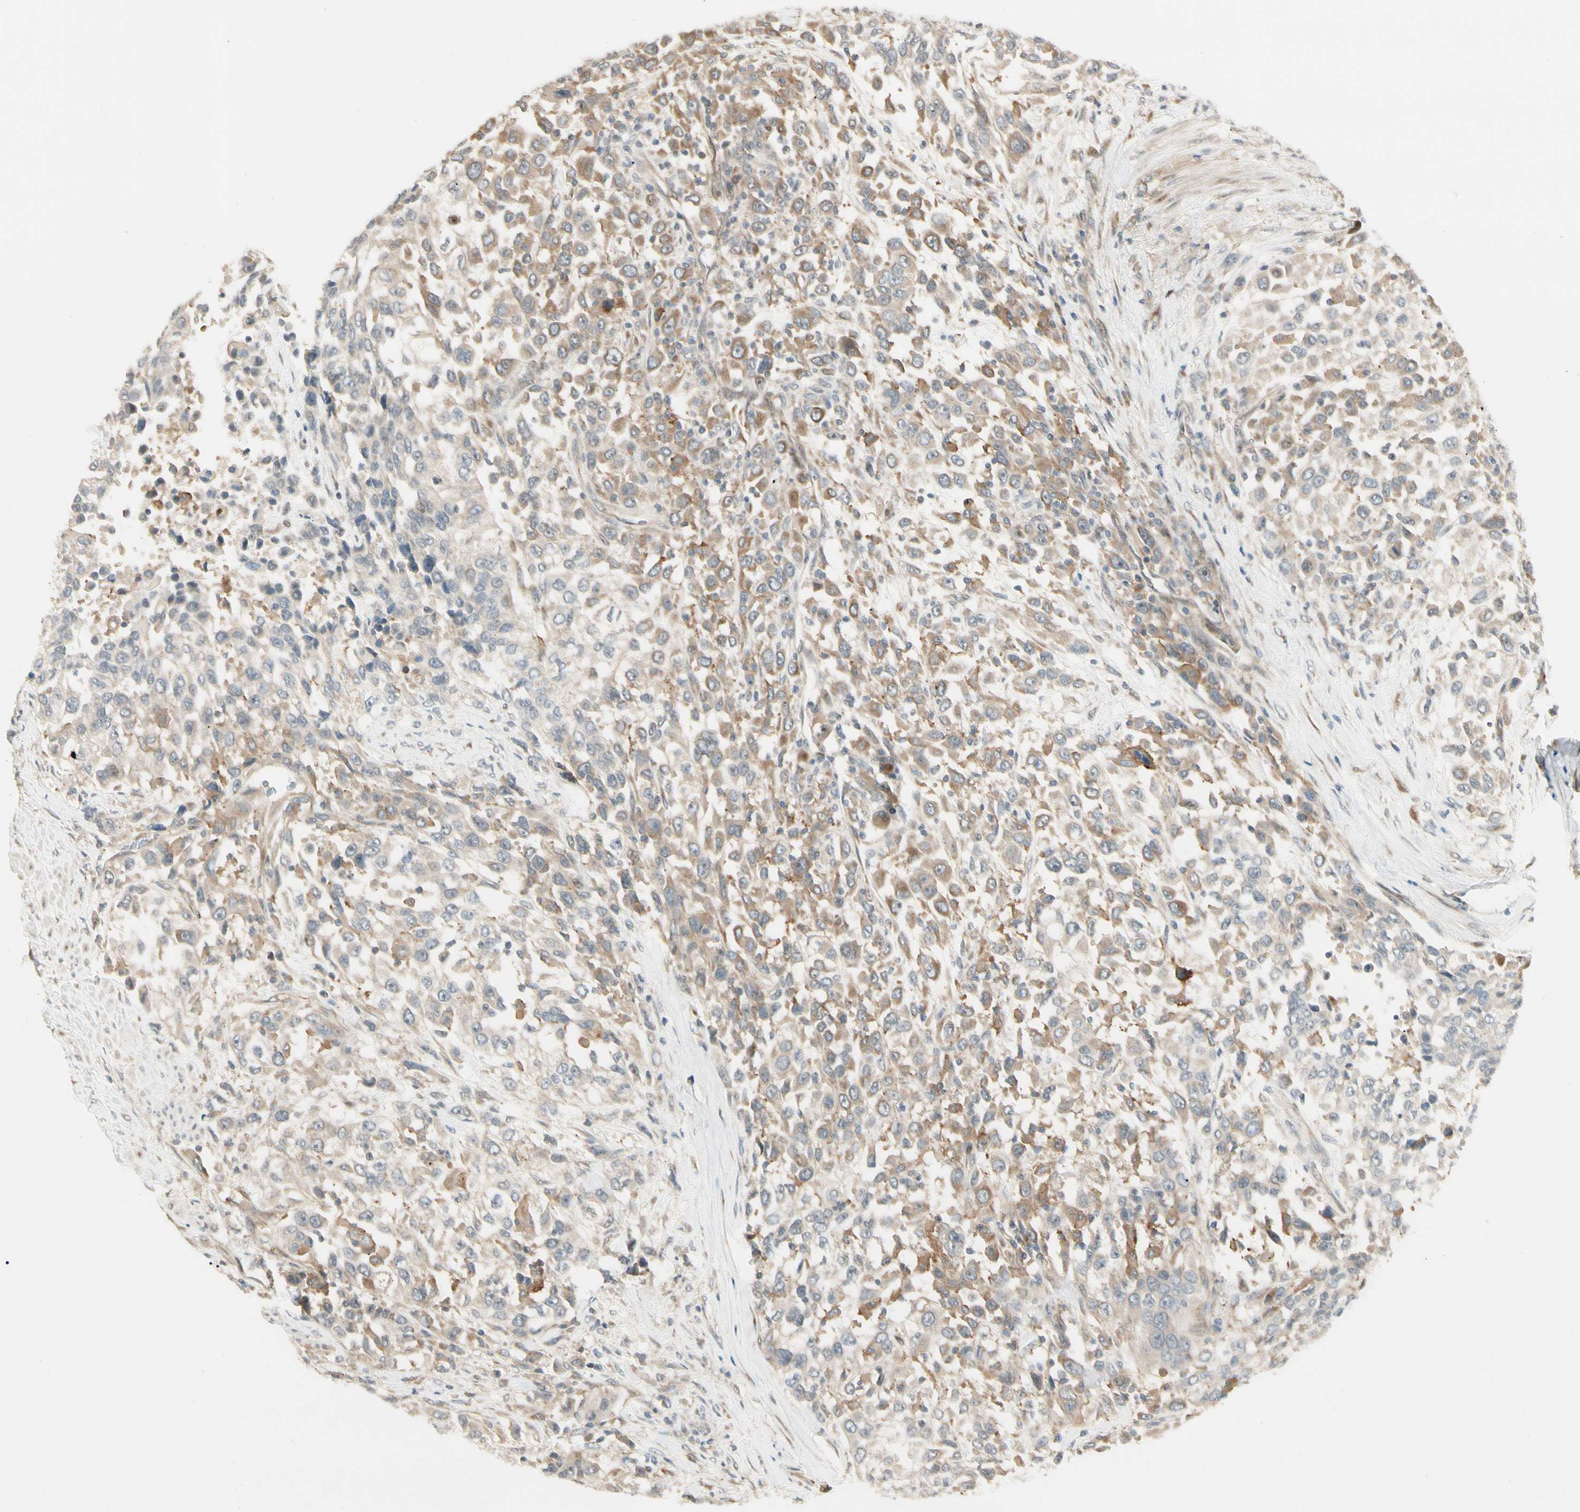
{"staining": {"intensity": "moderate", "quantity": "25%-75%", "location": "cytoplasmic/membranous"}, "tissue": "urothelial cancer", "cell_type": "Tumor cells", "image_type": "cancer", "snomed": [{"axis": "morphology", "description": "Urothelial carcinoma, High grade"}, {"axis": "topography", "description": "Urinary bladder"}], "caption": "A histopathology image of high-grade urothelial carcinoma stained for a protein reveals moderate cytoplasmic/membranous brown staining in tumor cells.", "gene": "FNDC3B", "patient": {"sex": "female", "age": 80}}